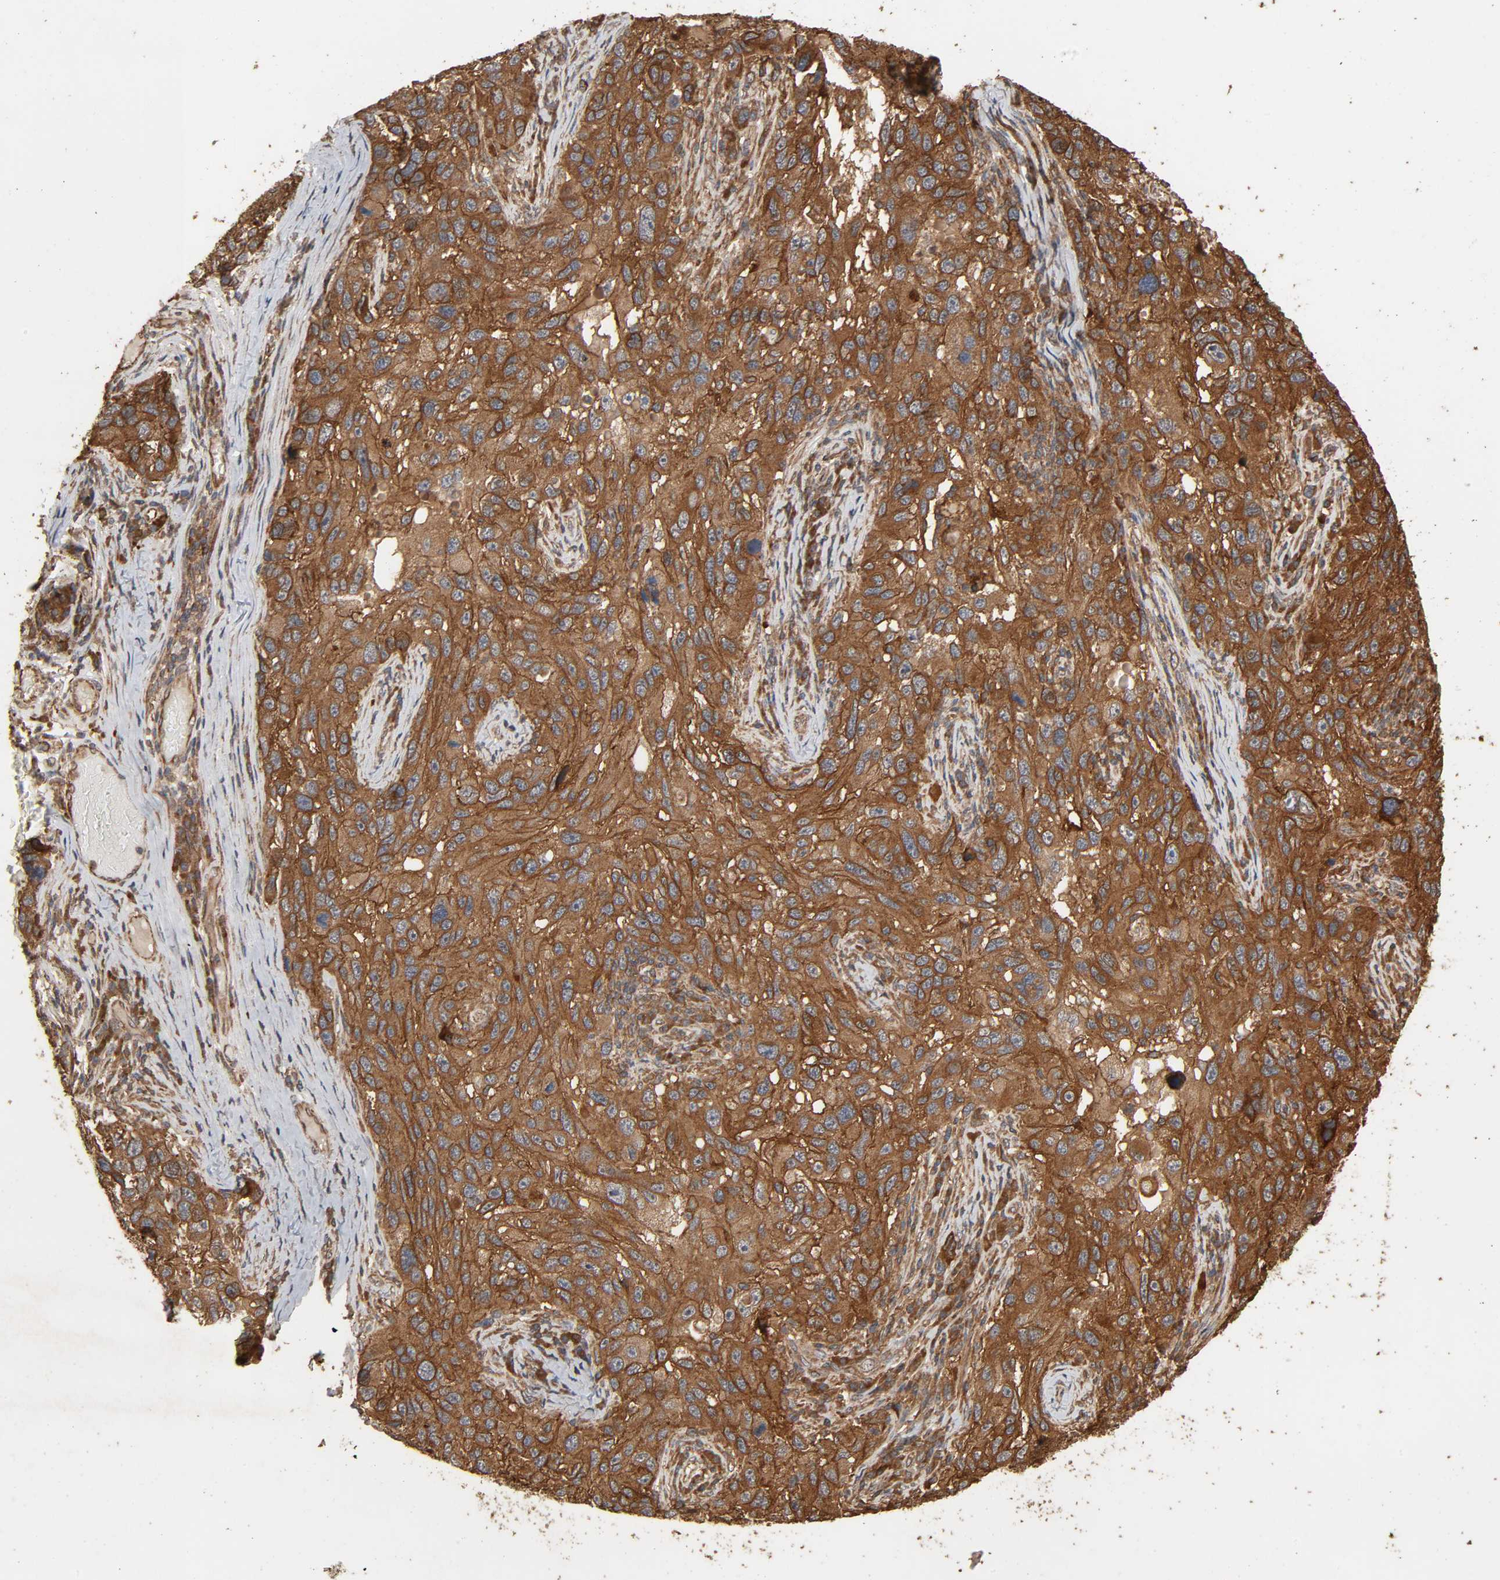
{"staining": {"intensity": "strong", "quantity": ">75%", "location": "cytoplasmic/membranous"}, "tissue": "melanoma", "cell_type": "Tumor cells", "image_type": "cancer", "snomed": [{"axis": "morphology", "description": "Malignant melanoma, NOS"}, {"axis": "topography", "description": "Skin"}], "caption": "A photomicrograph of malignant melanoma stained for a protein demonstrates strong cytoplasmic/membranous brown staining in tumor cells.", "gene": "RPS6KA6", "patient": {"sex": "male", "age": 53}}